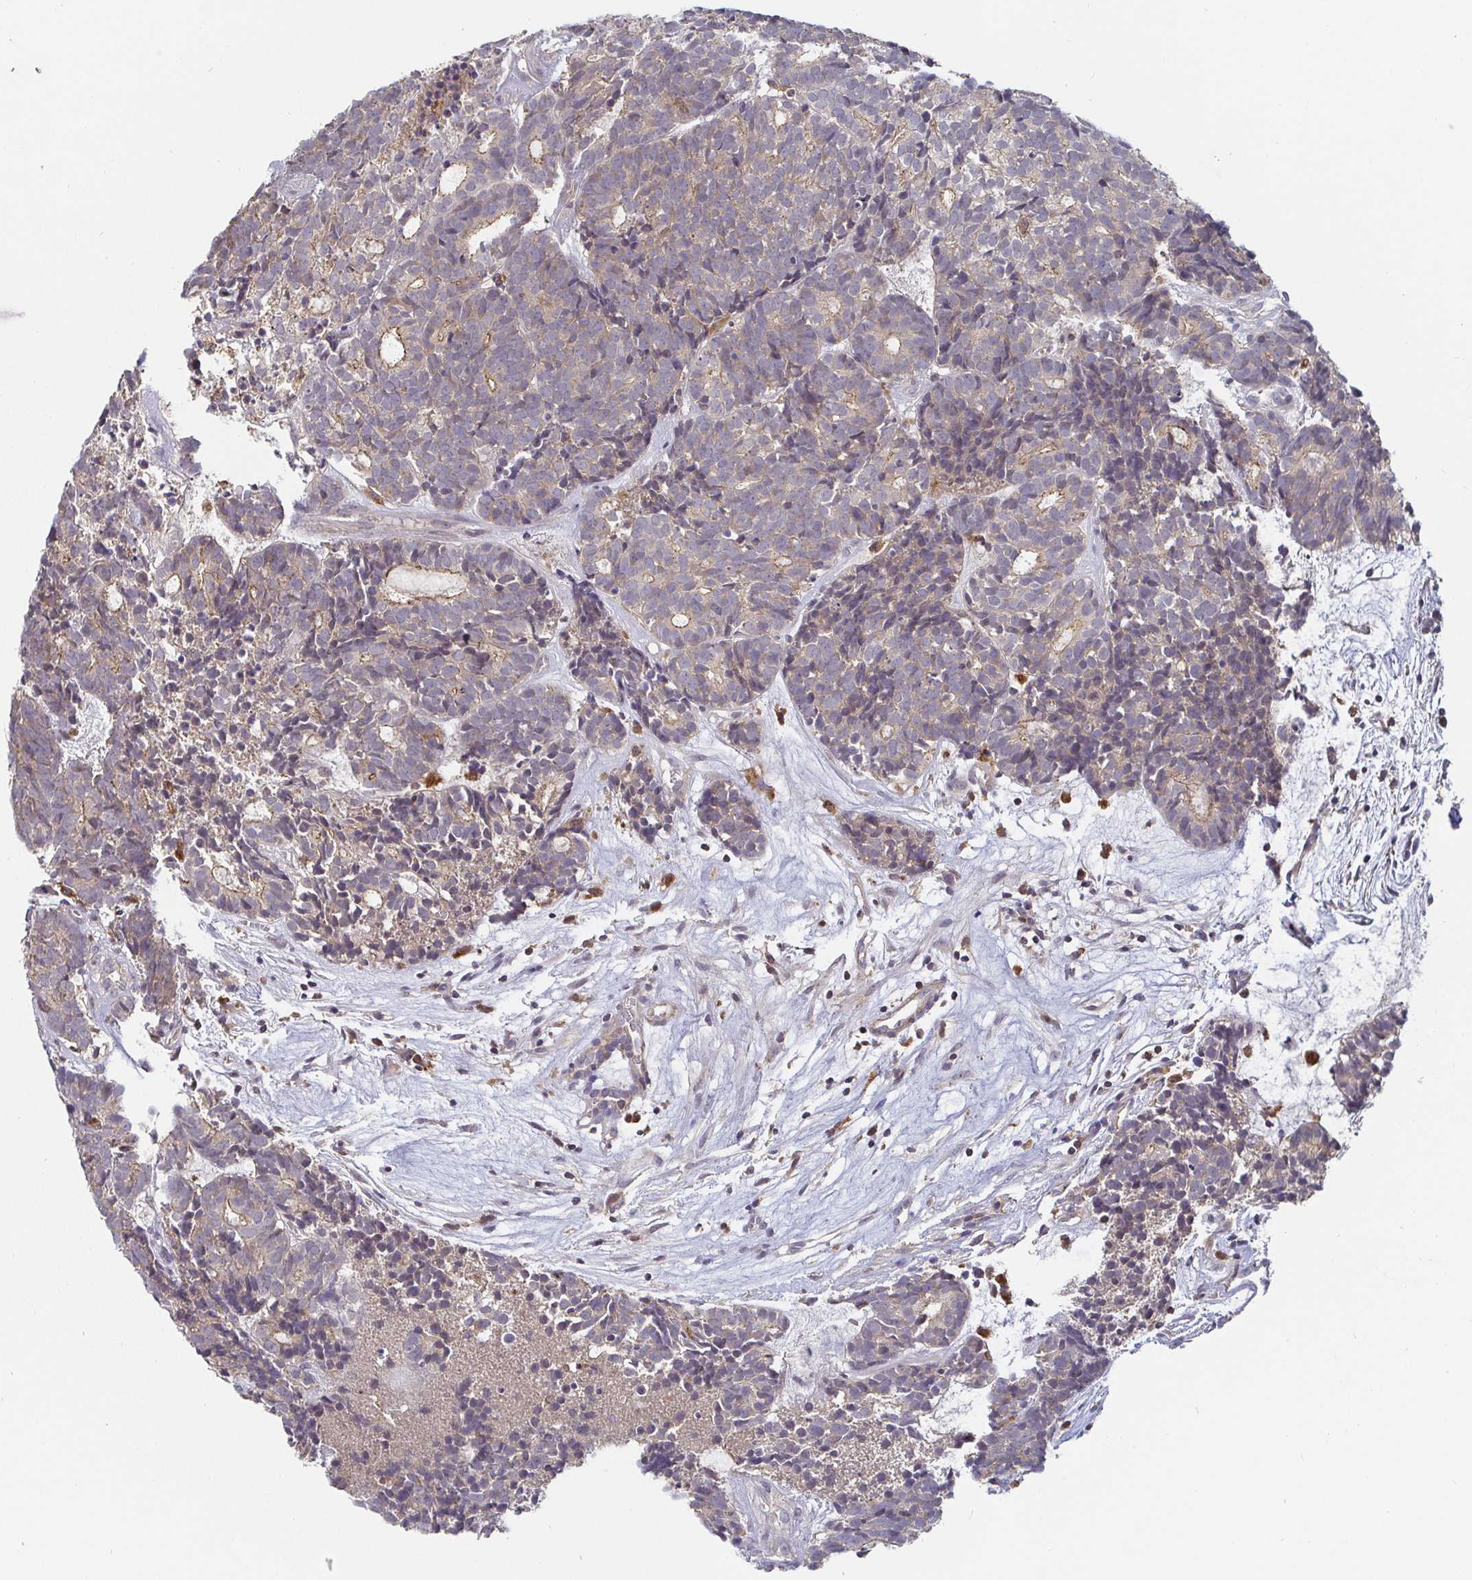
{"staining": {"intensity": "weak", "quantity": "<25%", "location": "cytoplasmic/membranous"}, "tissue": "head and neck cancer", "cell_type": "Tumor cells", "image_type": "cancer", "snomed": [{"axis": "morphology", "description": "Adenocarcinoma, NOS"}, {"axis": "topography", "description": "Head-Neck"}], "caption": "IHC of head and neck cancer displays no positivity in tumor cells.", "gene": "CDH18", "patient": {"sex": "female", "age": 81}}